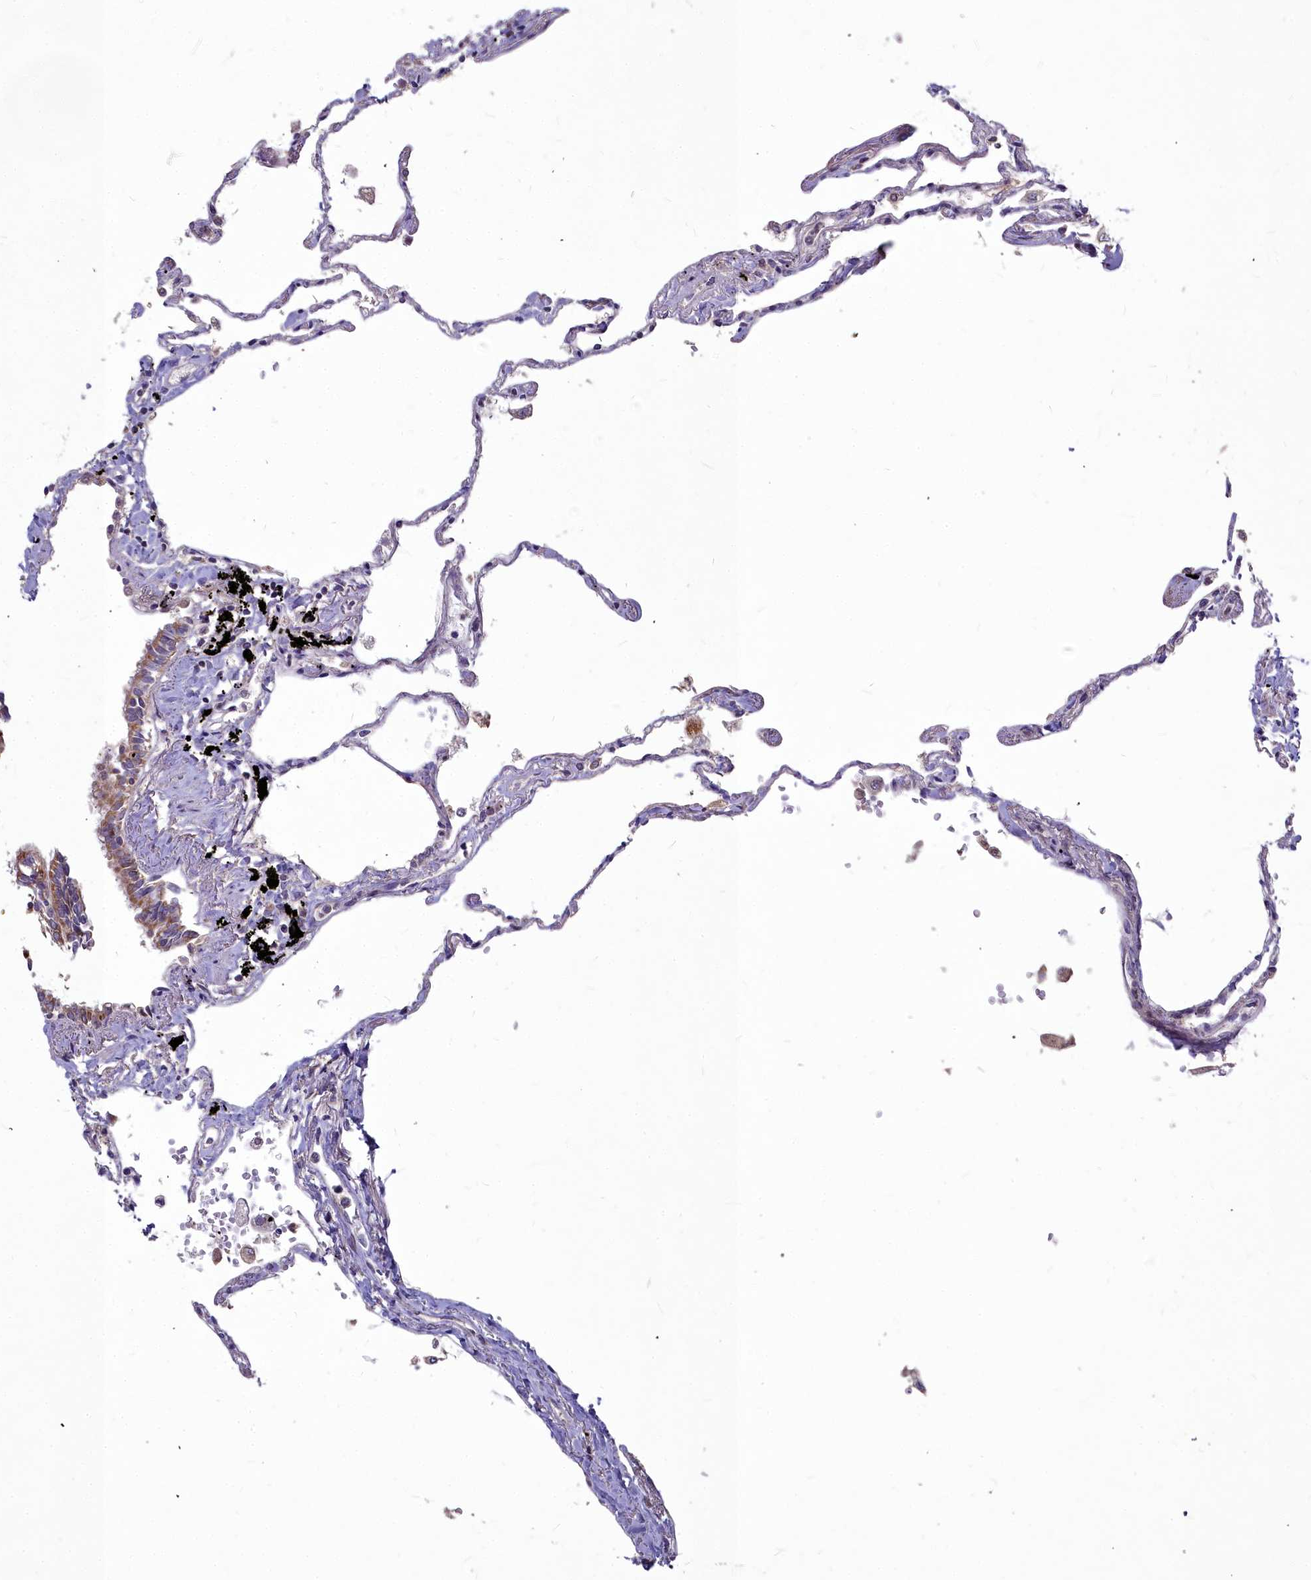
{"staining": {"intensity": "moderate", "quantity": "<25%", "location": "nuclear"}, "tissue": "lung", "cell_type": "Alveolar cells", "image_type": "normal", "snomed": [{"axis": "morphology", "description": "Normal tissue, NOS"}, {"axis": "topography", "description": "Lung"}], "caption": "Immunohistochemical staining of unremarkable human lung exhibits <25% levels of moderate nuclear protein staining in approximately <25% of alveolar cells.", "gene": "MICU2", "patient": {"sex": "female", "age": 67}}